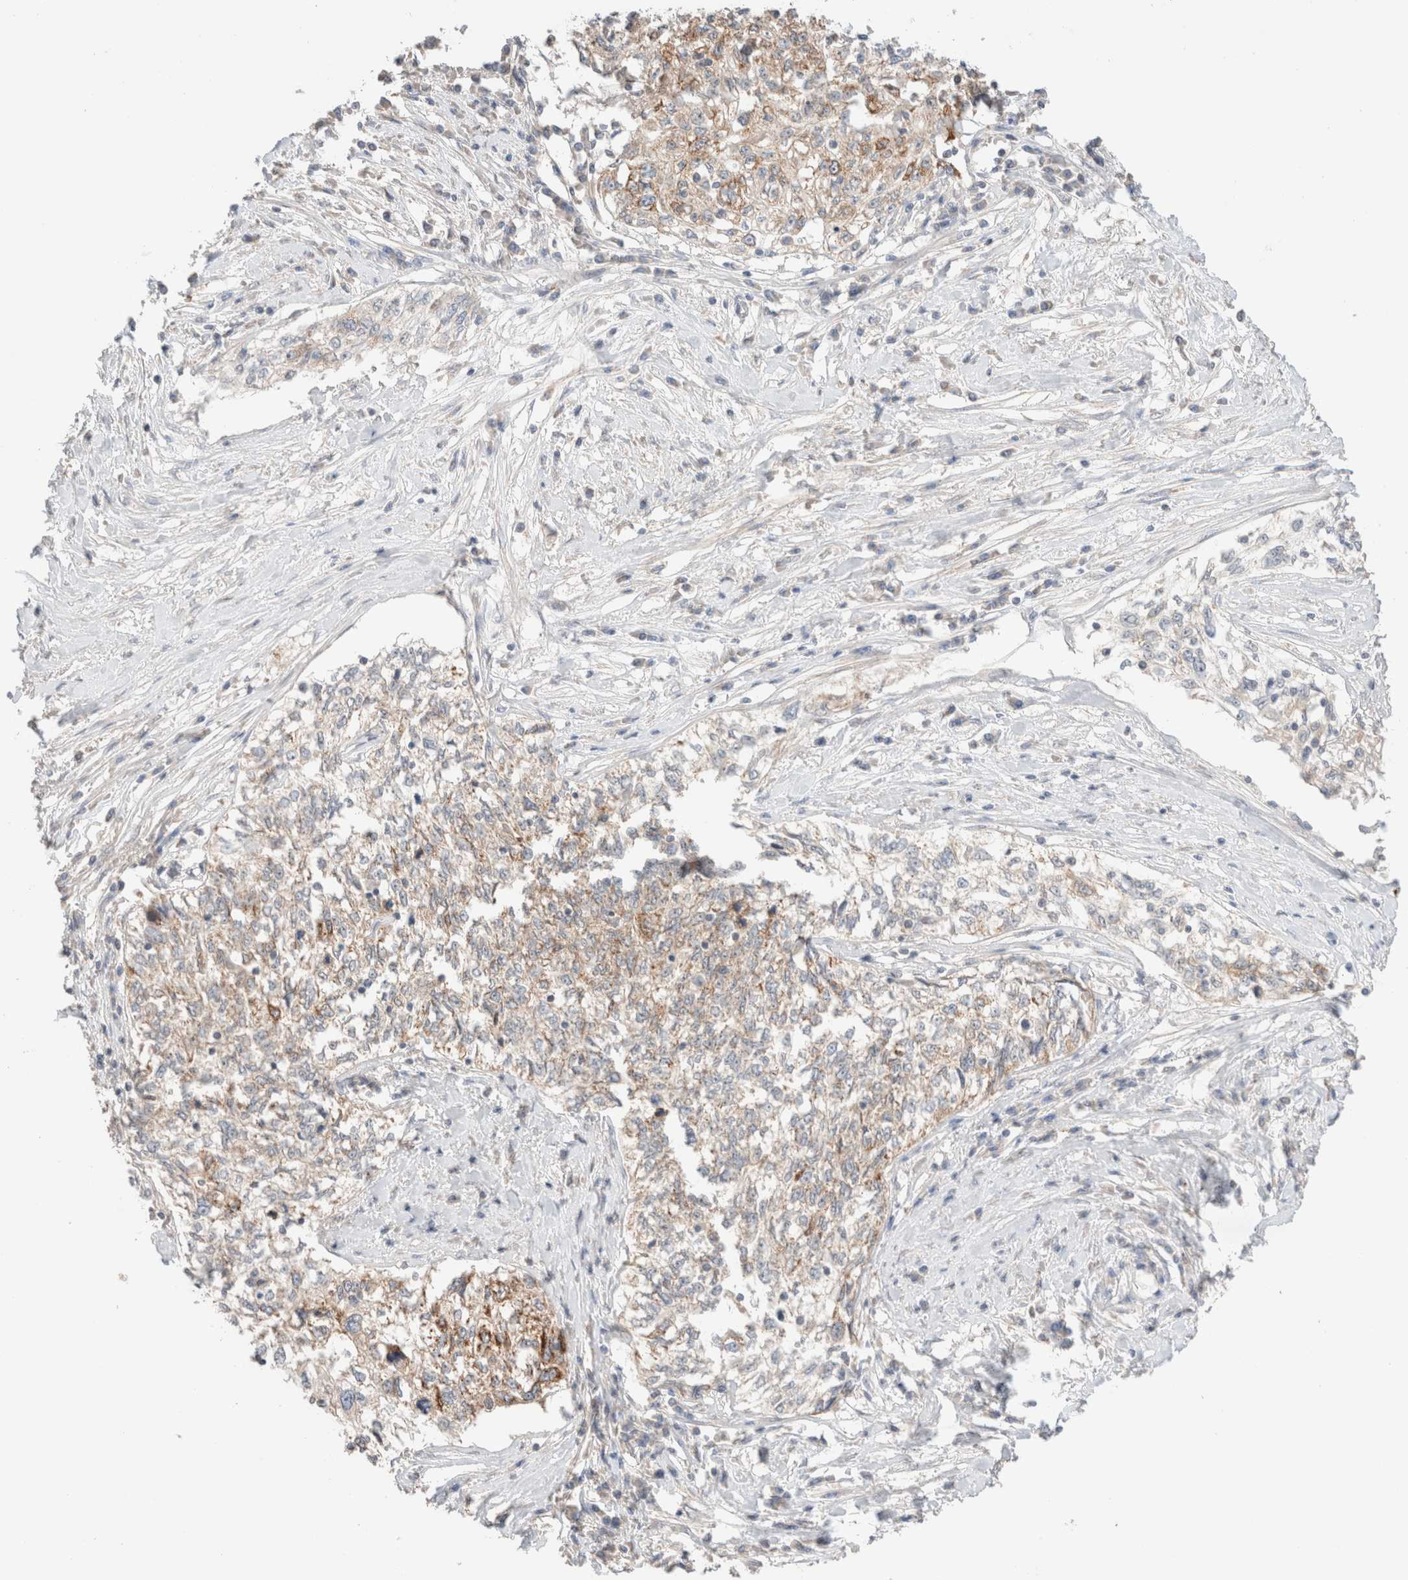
{"staining": {"intensity": "moderate", "quantity": ">75%", "location": "cytoplasmic/membranous"}, "tissue": "cervical cancer", "cell_type": "Tumor cells", "image_type": "cancer", "snomed": [{"axis": "morphology", "description": "Squamous cell carcinoma, NOS"}, {"axis": "topography", "description": "Cervix"}], "caption": "Cervical squamous cell carcinoma stained with a brown dye displays moderate cytoplasmic/membranous positive positivity in approximately >75% of tumor cells.", "gene": "TRIM41", "patient": {"sex": "female", "age": 57}}